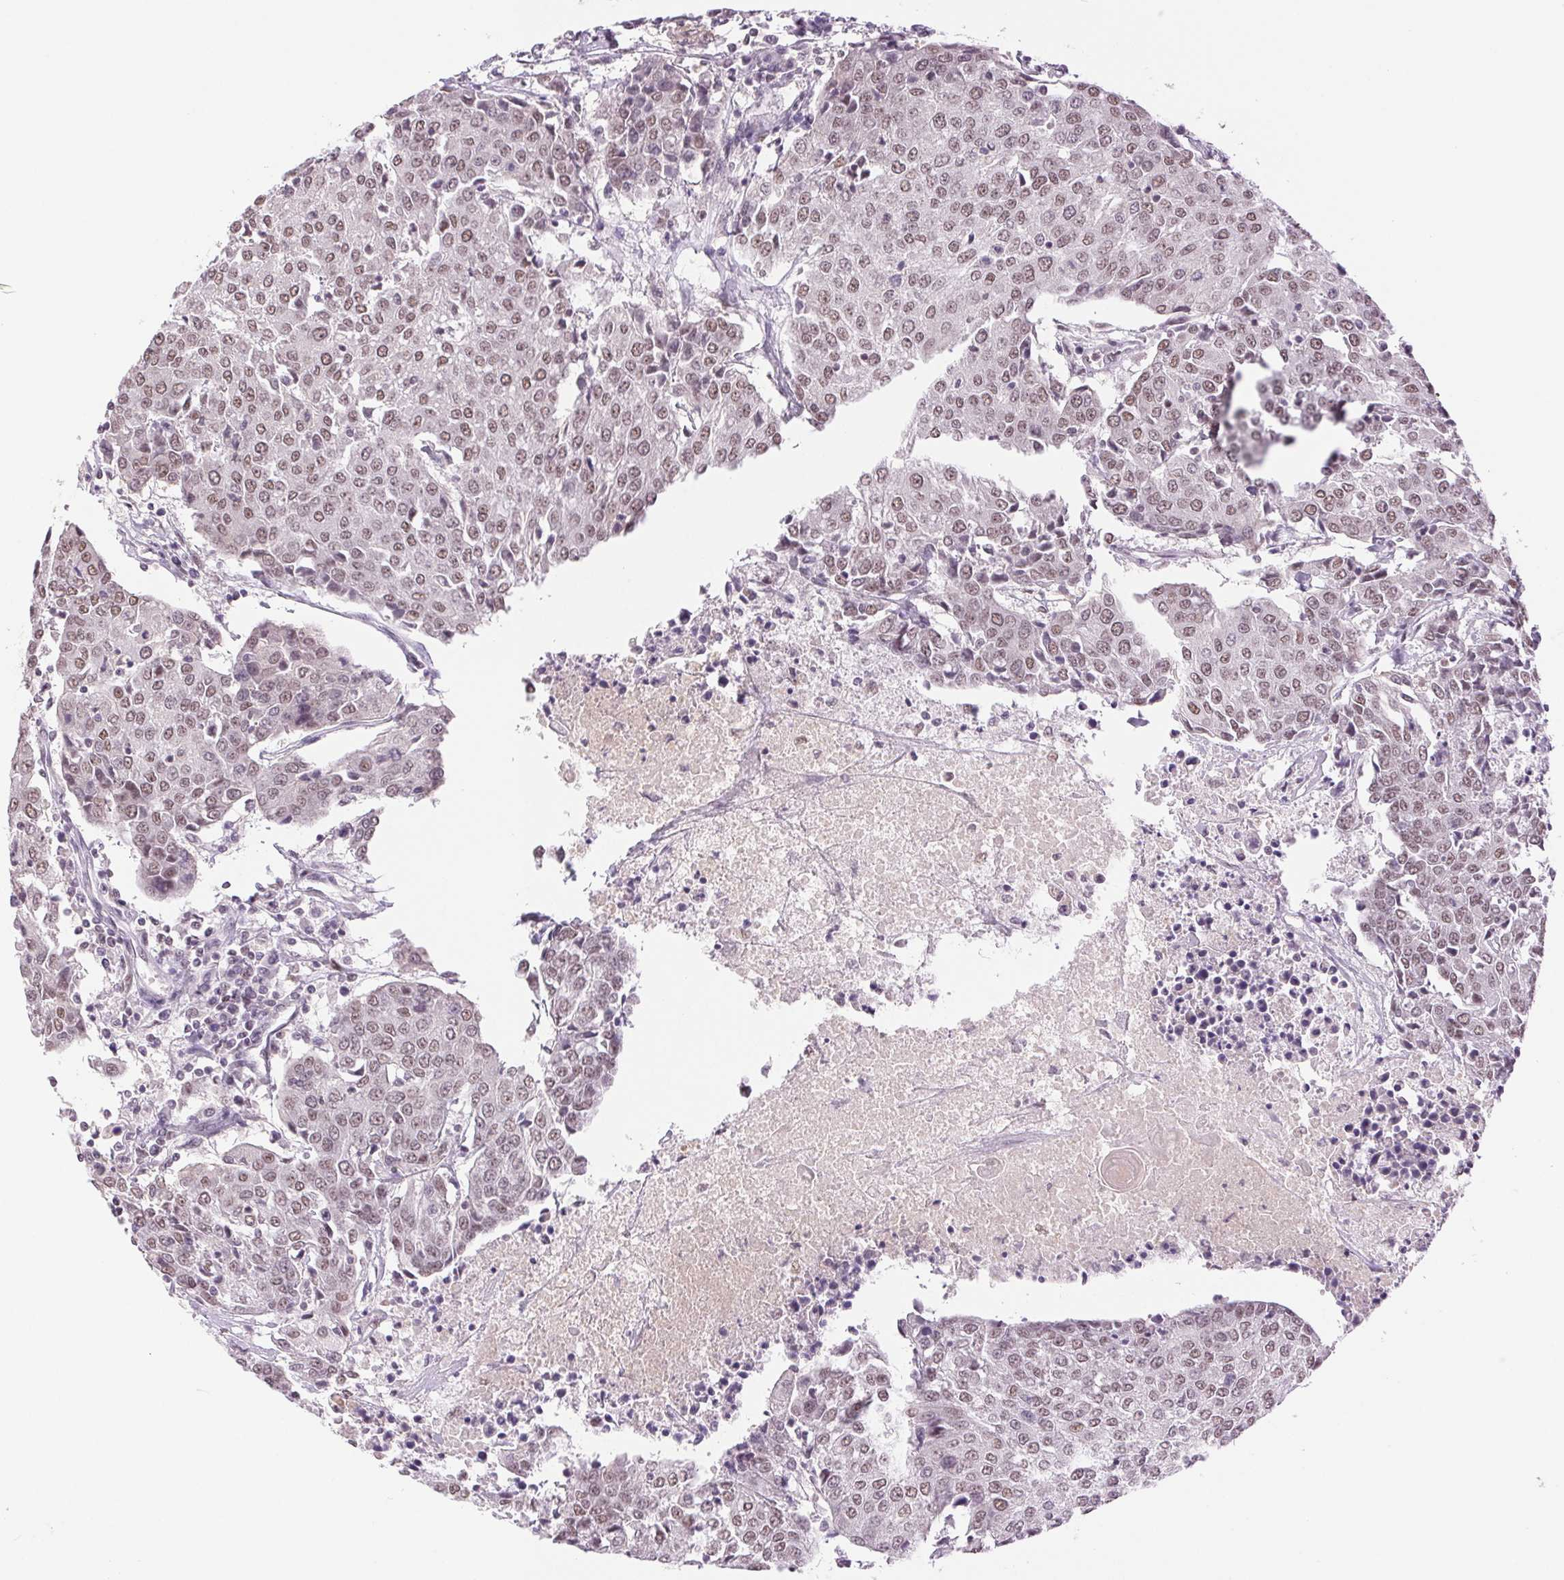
{"staining": {"intensity": "weak", "quantity": ">75%", "location": "nuclear"}, "tissue": "urothelial cancer", "cell_type": "Tumor cells", "image_type": "cancer", "snomed": [{"axis": "morphology", "description": "Urothelial carcinoma, High grade"}, {"axis": "topography", "description": "Urinary bladder"}], "caption": "A low amount of weak nuclear positivity is present in about >75% of tumor cells in urothelial carcinoma (high-grade) tissue. The staining was performed using DAB (3,3'-diaminobenzidine) to visualize the protein expression in brown, while the nuclei were stained in blue with hematoxylin (Magnification: 20x).", "gene": "RPRD1B", "patient": {"sex": "female", "age": 85}}